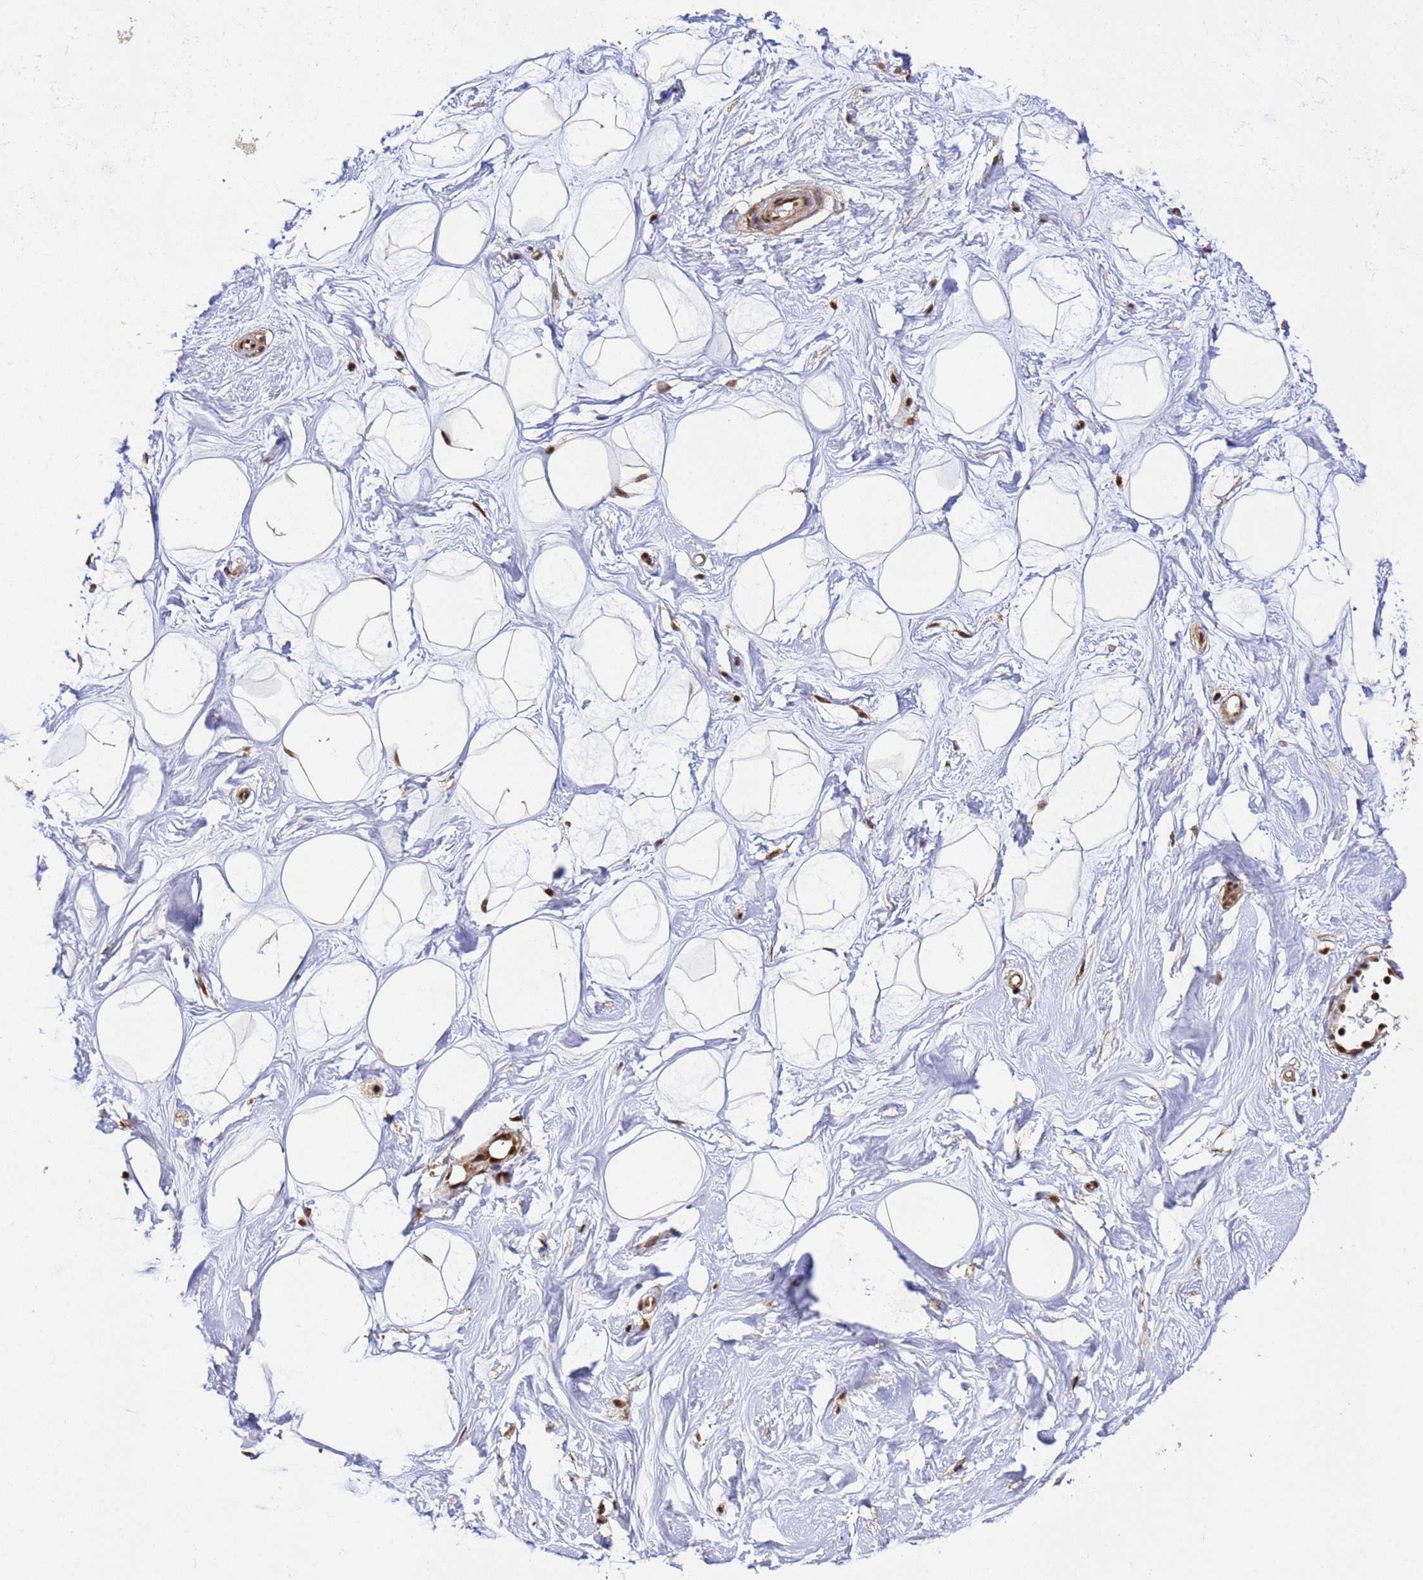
{"staining": {"intensity": "negative", "quantity": "none", "location": "none"}, "tissue": "breast", "cell_type": "Adipocytes", "image_type": "normal", "snomed": [{"axis": "morphology", "description": "Normal tissue, NOS"}, {"axis": "morphology", "description": "Adenoma, NOS"}, {"axis": "topography", "description": "Breast"}], "caption": "Immunohistochemistry of normal breast shows no staining in adipocytes.", "gene": "SYF2", "patient": {"sex": "female", "age": 23}}